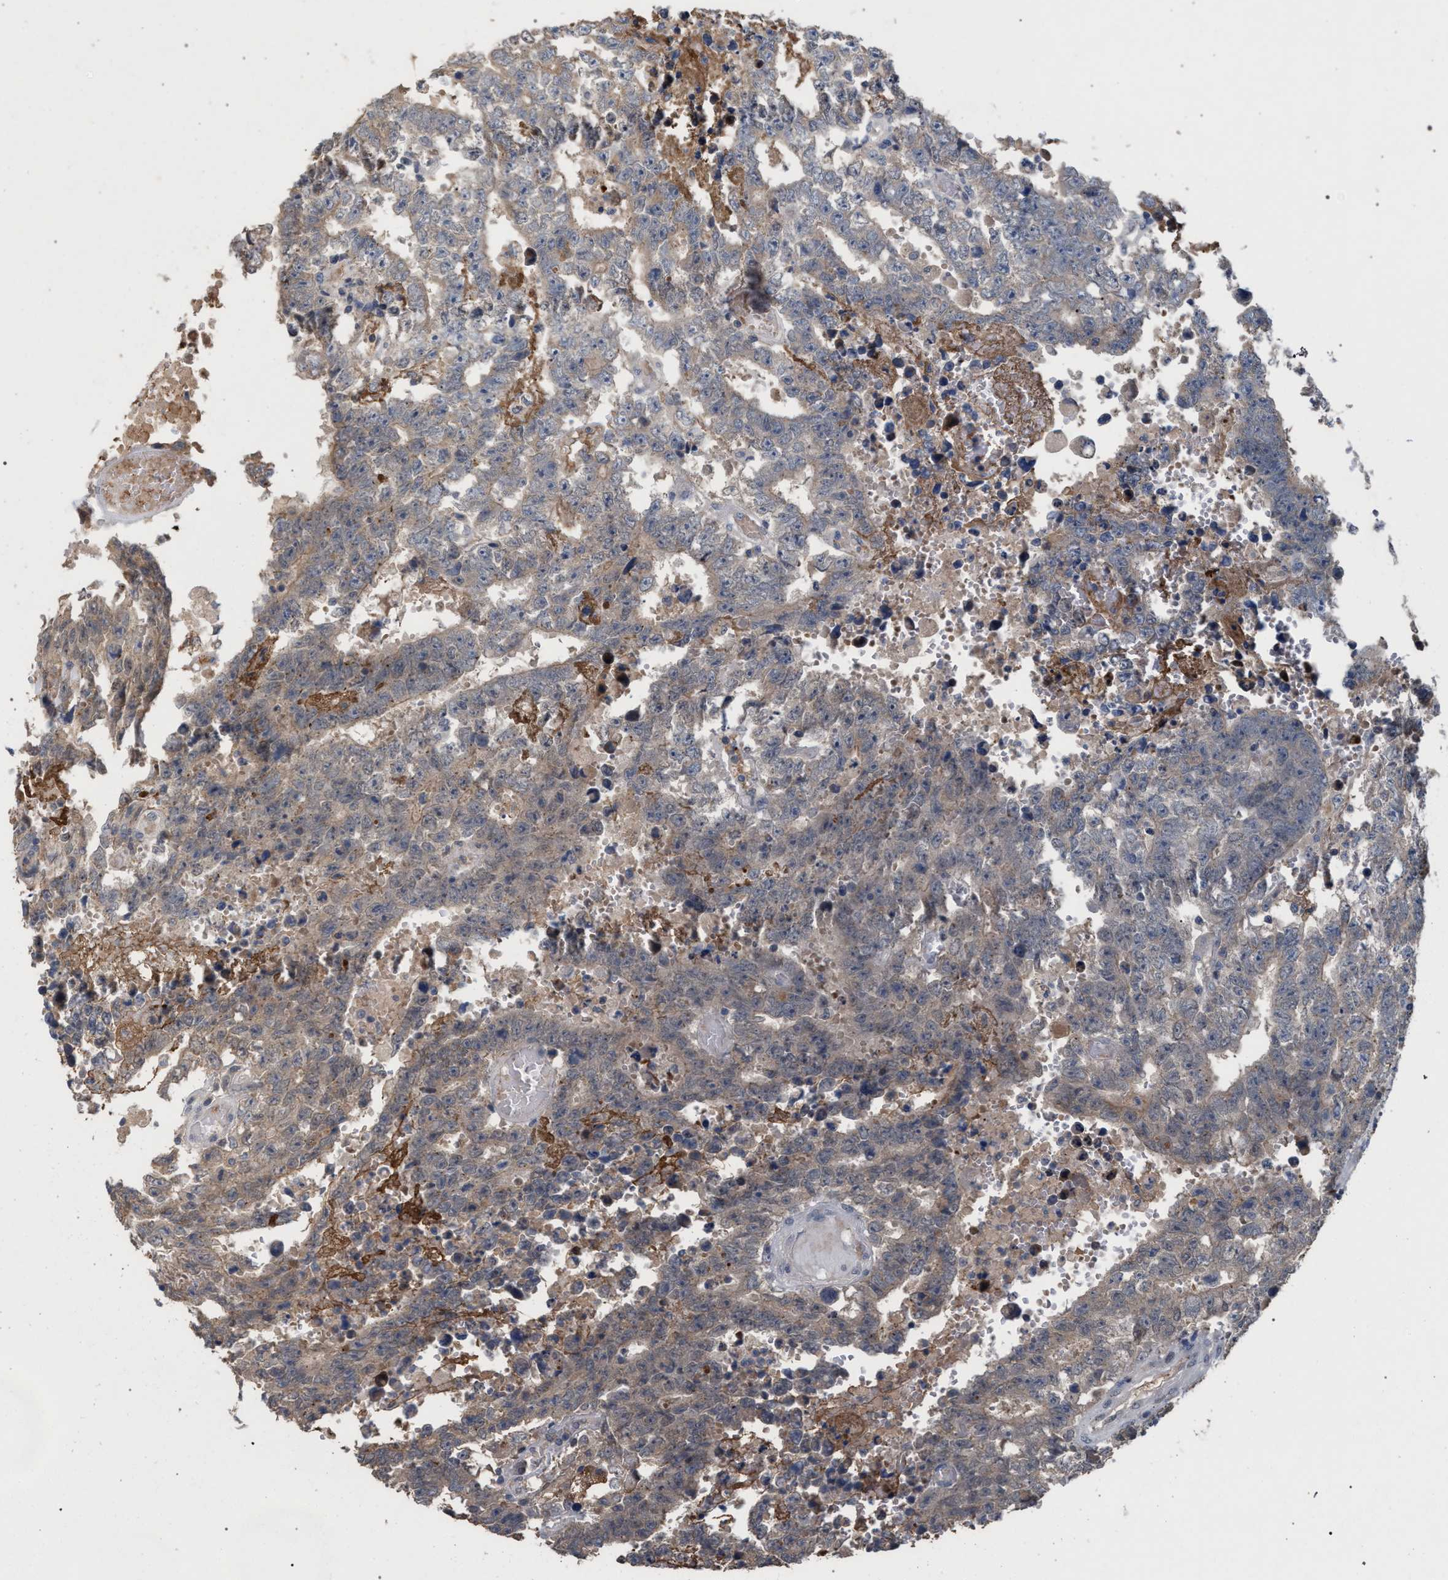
{"staining": {"intensity": "weak", "quantity": "25%-75%", "location": "cytoplasmic/membranous"}, "tissue": "testis cancer", "cell_type": "Tumor cells", "image_type": "cancer", "snomed": [{"axis": "morphology", "description": "Carcinoma, Embryonal, NOS"}, {"axis": "topography", "description": "Testis"}], "caption": "Immunohistochemistry image of human testis cancer stained for a protein (brown), which displays low levels of weak cytoplasmic/membranous positivity in about 25%-75% of tumor cells.", "gene": "TECPR1", "patient": {"sex": "male", "age": 25}}